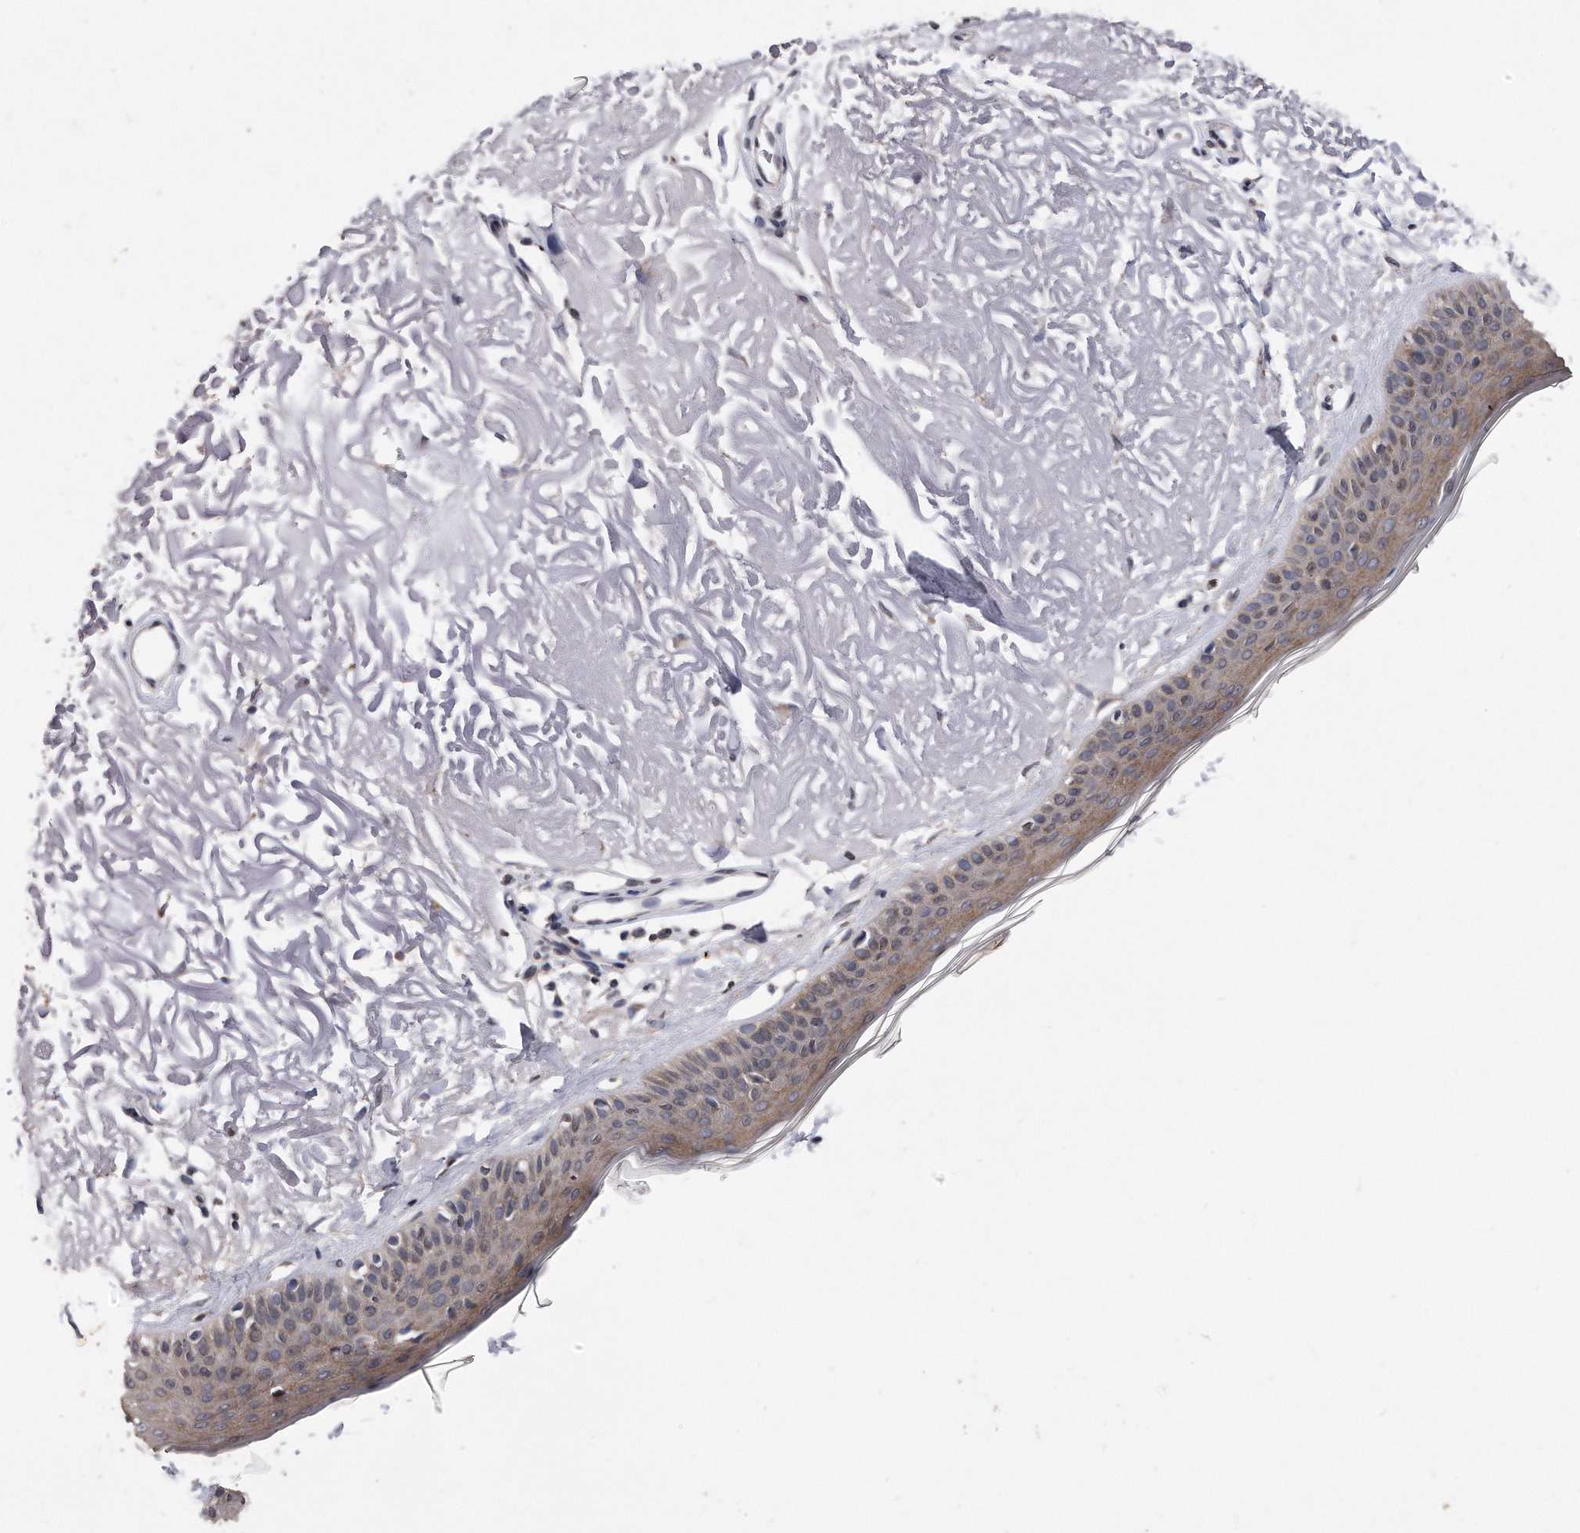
{"staining": {"intensity": "negative", "quantity": "none", "location": "none"}, "tissue": "skin", "cell_type": "Fibroblasts", "image_type": "normal", "snomed": [{"axis": "morphology", "description": "Normal tissue, NOS"}, {"axis": "topography", "description": "Skin"}, {"axis": "topography", "description": "Skeletal muscle"}], "caption": "DAB (3,3'-diaminobenzidine) immunohistochemical staining of benign skin exhibits no significant staining in fibroblasts.", "gene": "DAB1", "patient": {"sex": "male", "age": 83}}